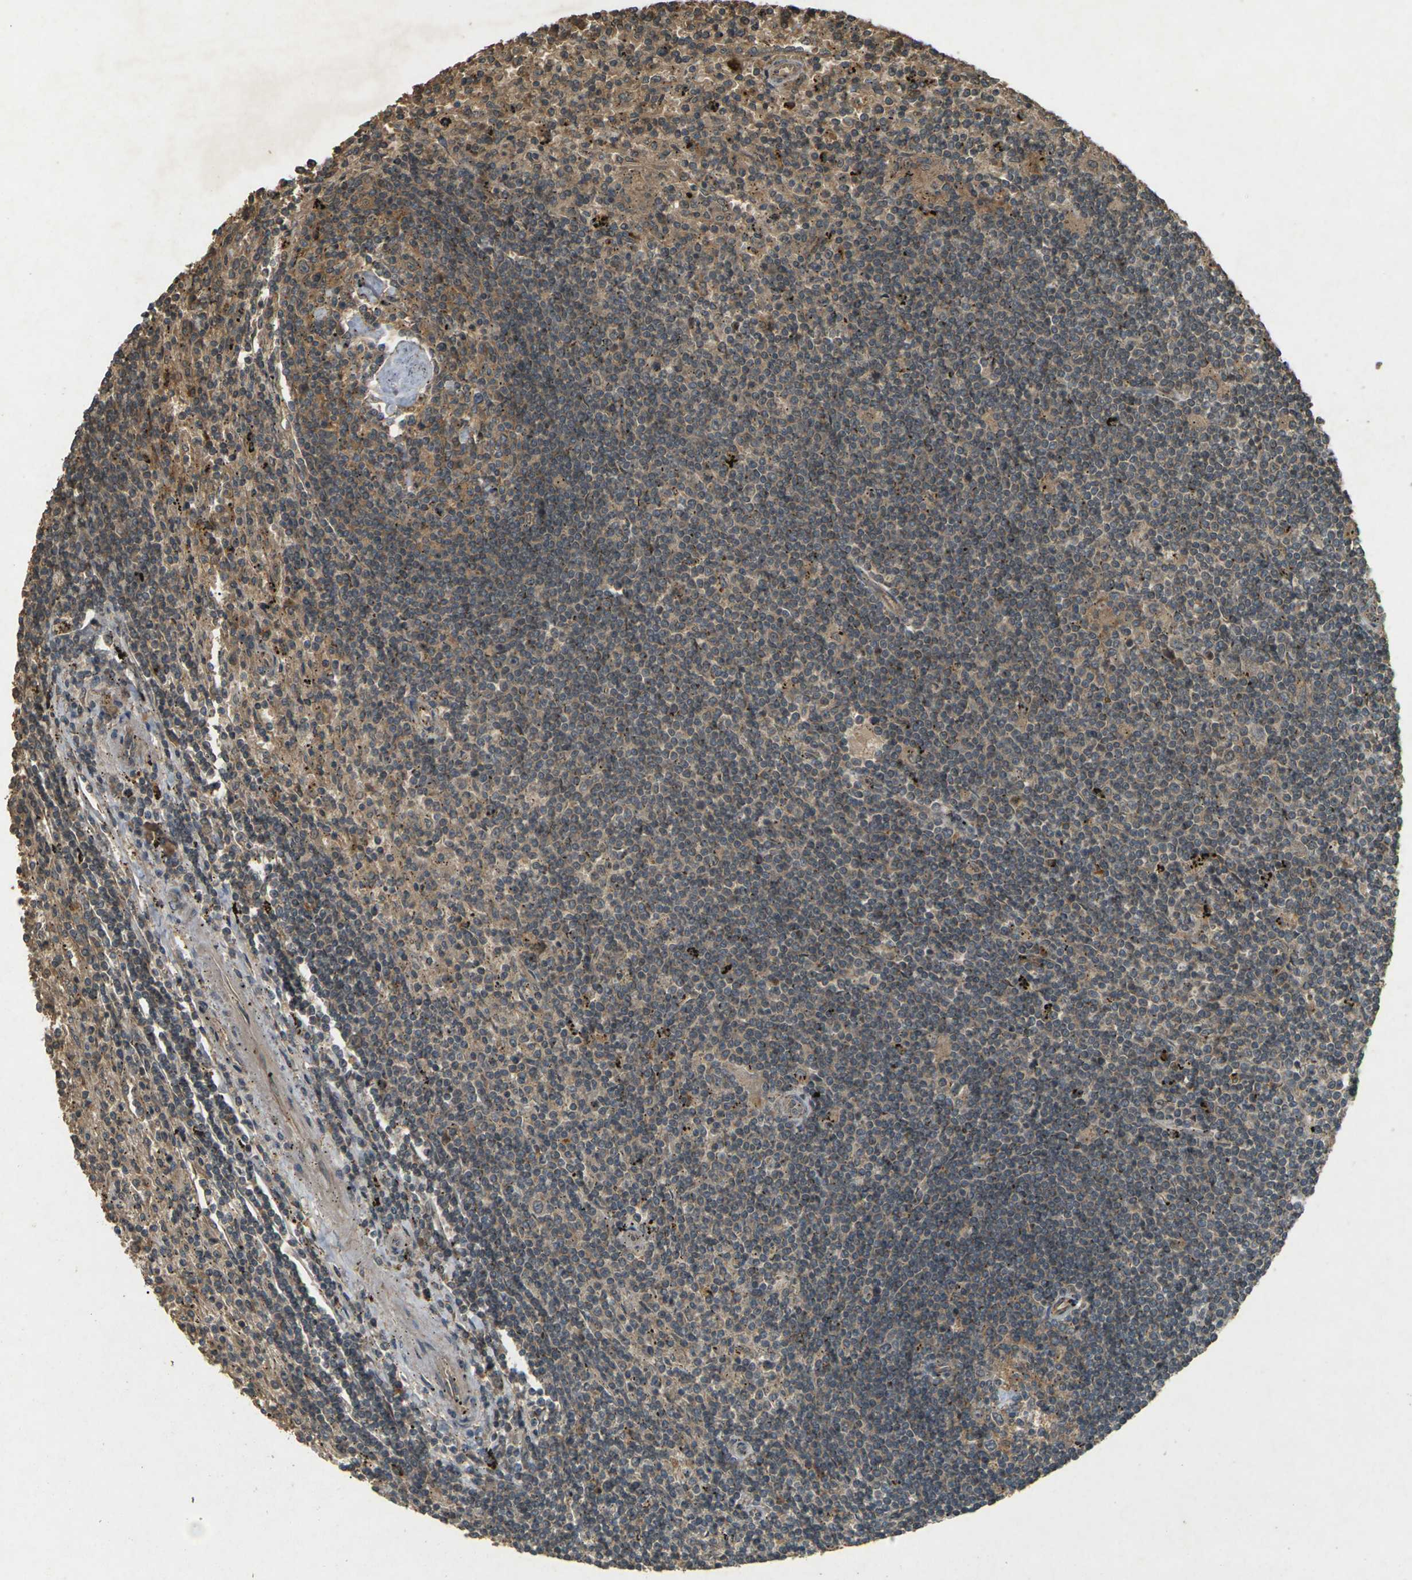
{"staining": {"intensity": "moderate", "quantity": ">75%", "location": "cytoplasmic/membranous"}, "tissue": "lymphoma", "cell_type": "Tumor cells", "image_type": "cancer", "snomed": [{"axis": "morphology", "description": "Malignant lymphoma, non-Hodgkin's type, Low grade"}, {"axis": "topography", "description": "Spleen"}], "caption": "Moderate cytoplasmic/membranous positivity is appreciated in about >75% of tumor cells in lymphoma.", "gene": "TAP1", "patient": {"sex": "male", "age": 76}}